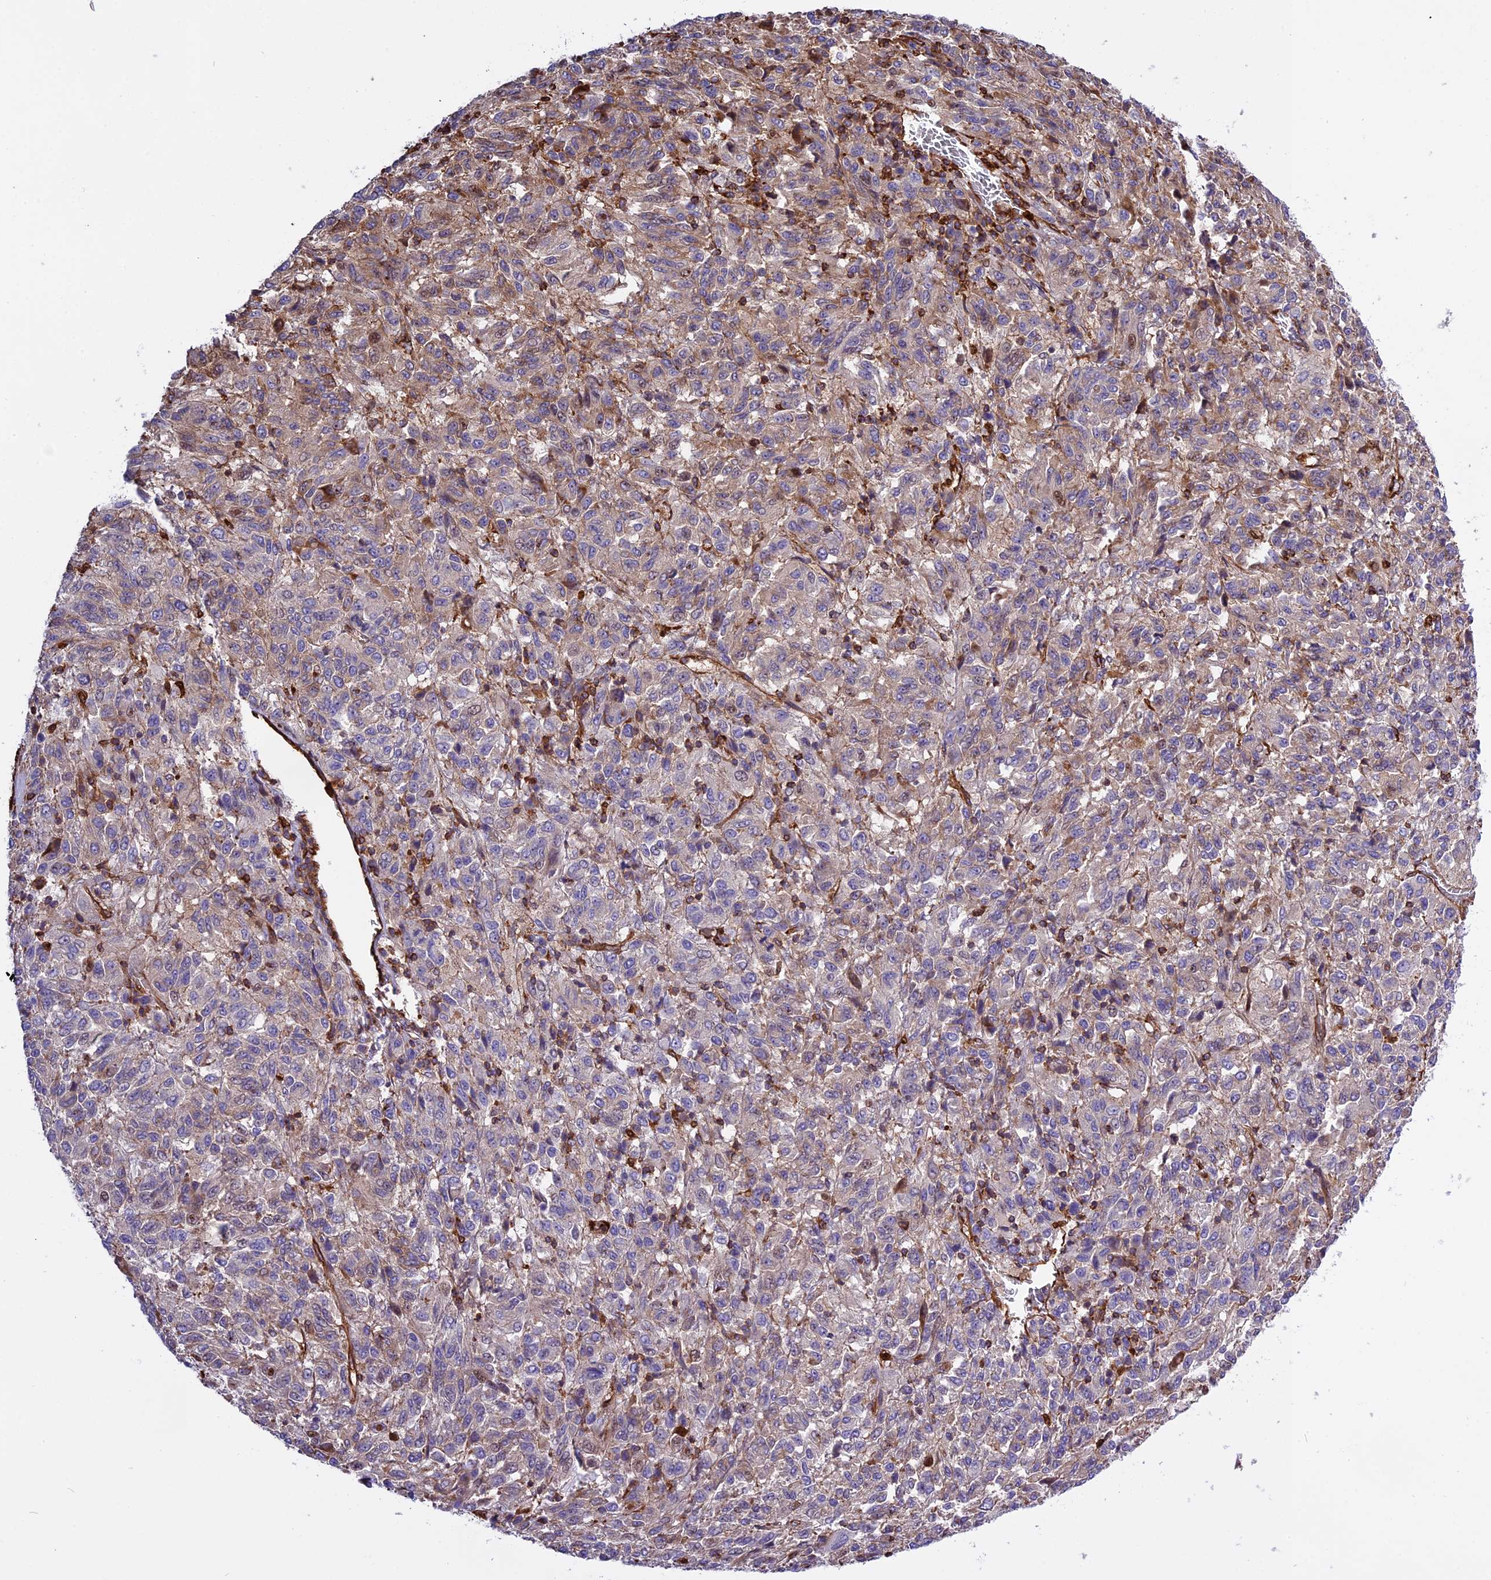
{"staining": {"intensity": "weak", "quantity": "25%-75%", "location": "cytoplasmic/membranous"}, "tissue": "melanoma", "cell_type": "Tumor cells", "image_type": "cancer", "snomed": [{"axis": "morphology", "description": "Malignant melanoma, Metastatic site"}, {"axis": "topography", "description": "Lung"}], "caption": "This histopathology image displays IHC staining of human malignant melanoma (metastatic site), with low weak cytoplasmic/membranous staining in approximately 25%-75% of tumor cells.", "gene": "CD99L2", "patient": {"sex": "male", "age": 64}}